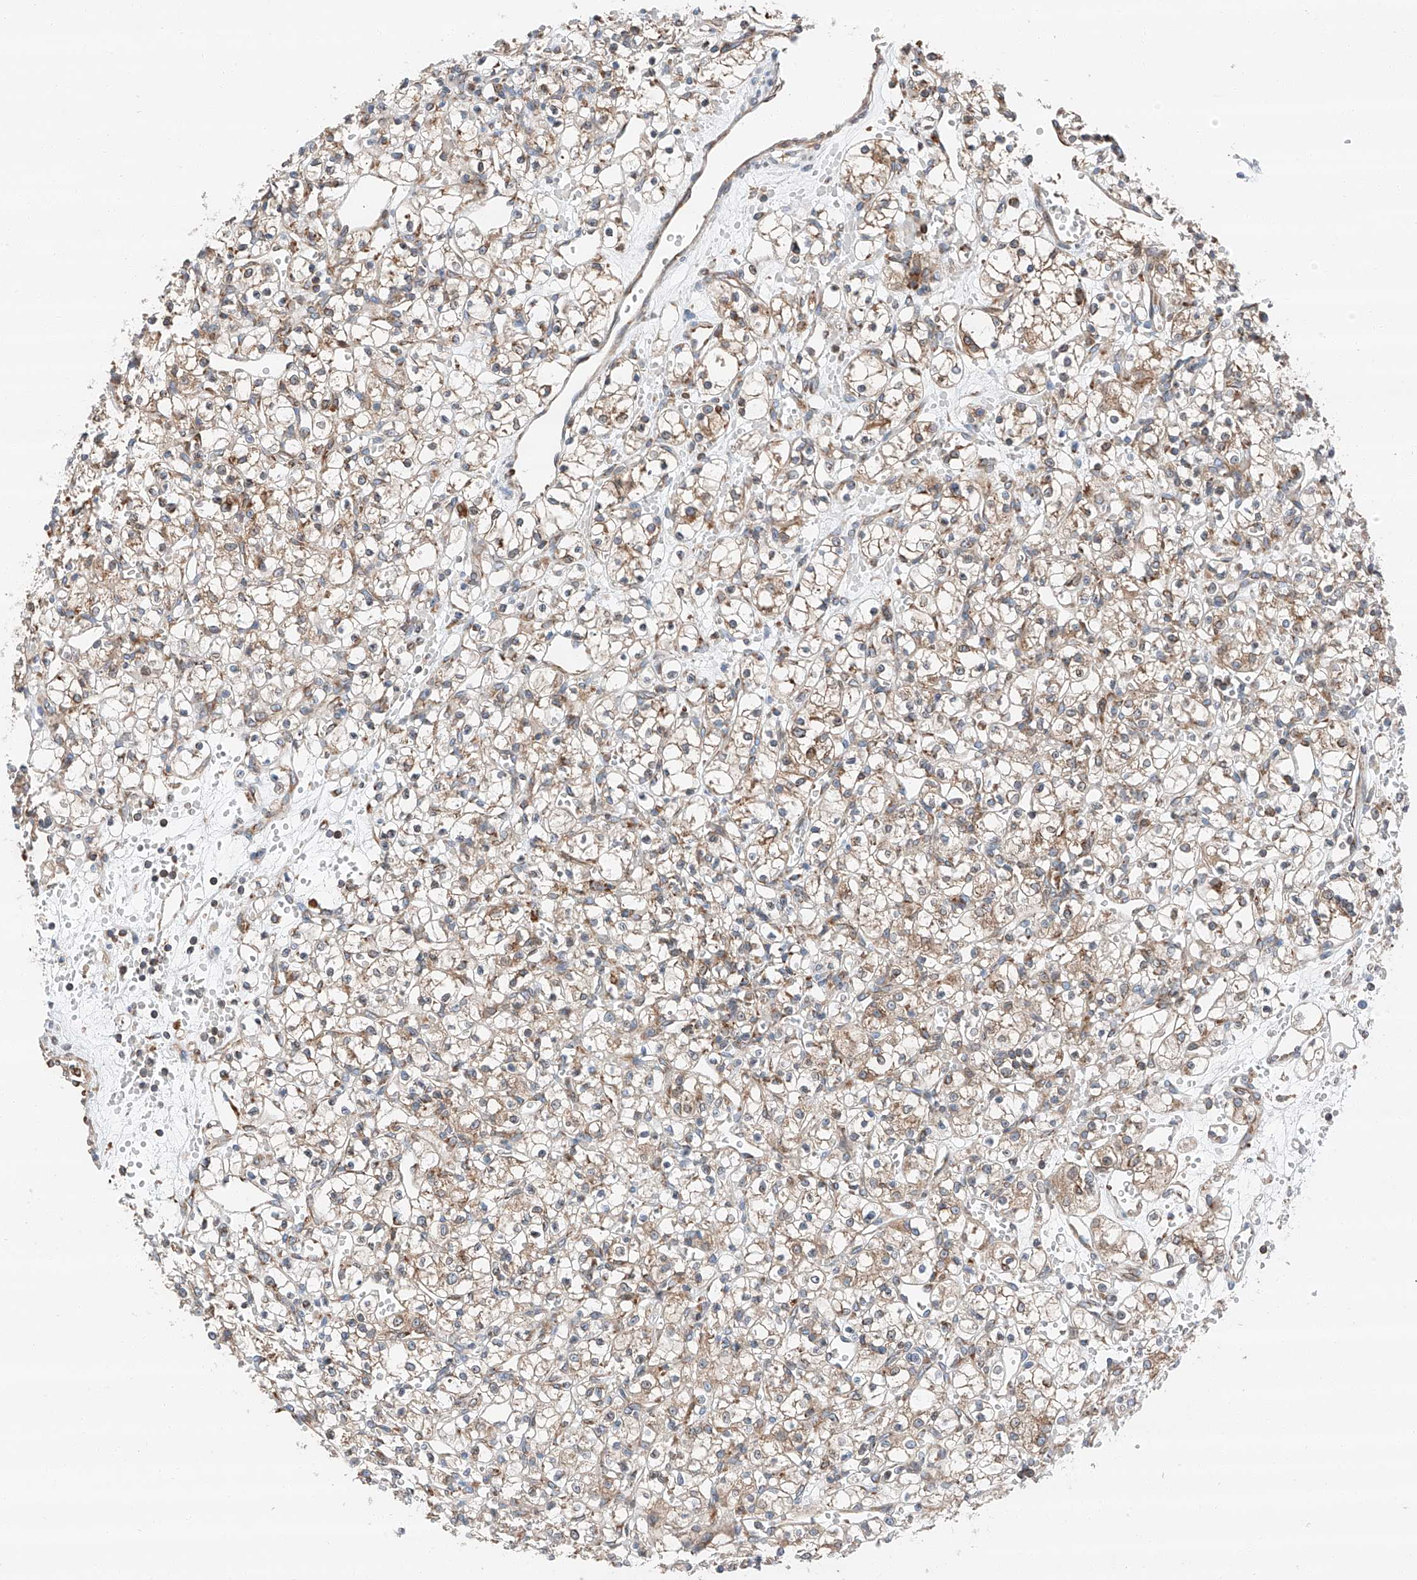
{"staining": {"intensity": "weak", "quantity": "25%-75%", "location": "cytoplasmic/membranous"}, "tissue": "renal cancer", "cell_type": "Tumor cells", "image_type": "cancer", "snomed": [{"axis": "morphology", "description": "Adenocarcinoma, NOS"}, {"axis": "topography", "description": "Kidney"}], "caption": "A photomicrograph of renal adenocarcinoma stained for a protein displays weak cytoplasmic/membranous brown staining in tumor cells. (Stains: DAB (3,3'-diaminobenzidine) in brown, nuclei in blue, Microscopy: brightfield microscopy at high magnification).", "gene": "ZC3H15", "patient": {"sex": "female", "age": 59}}